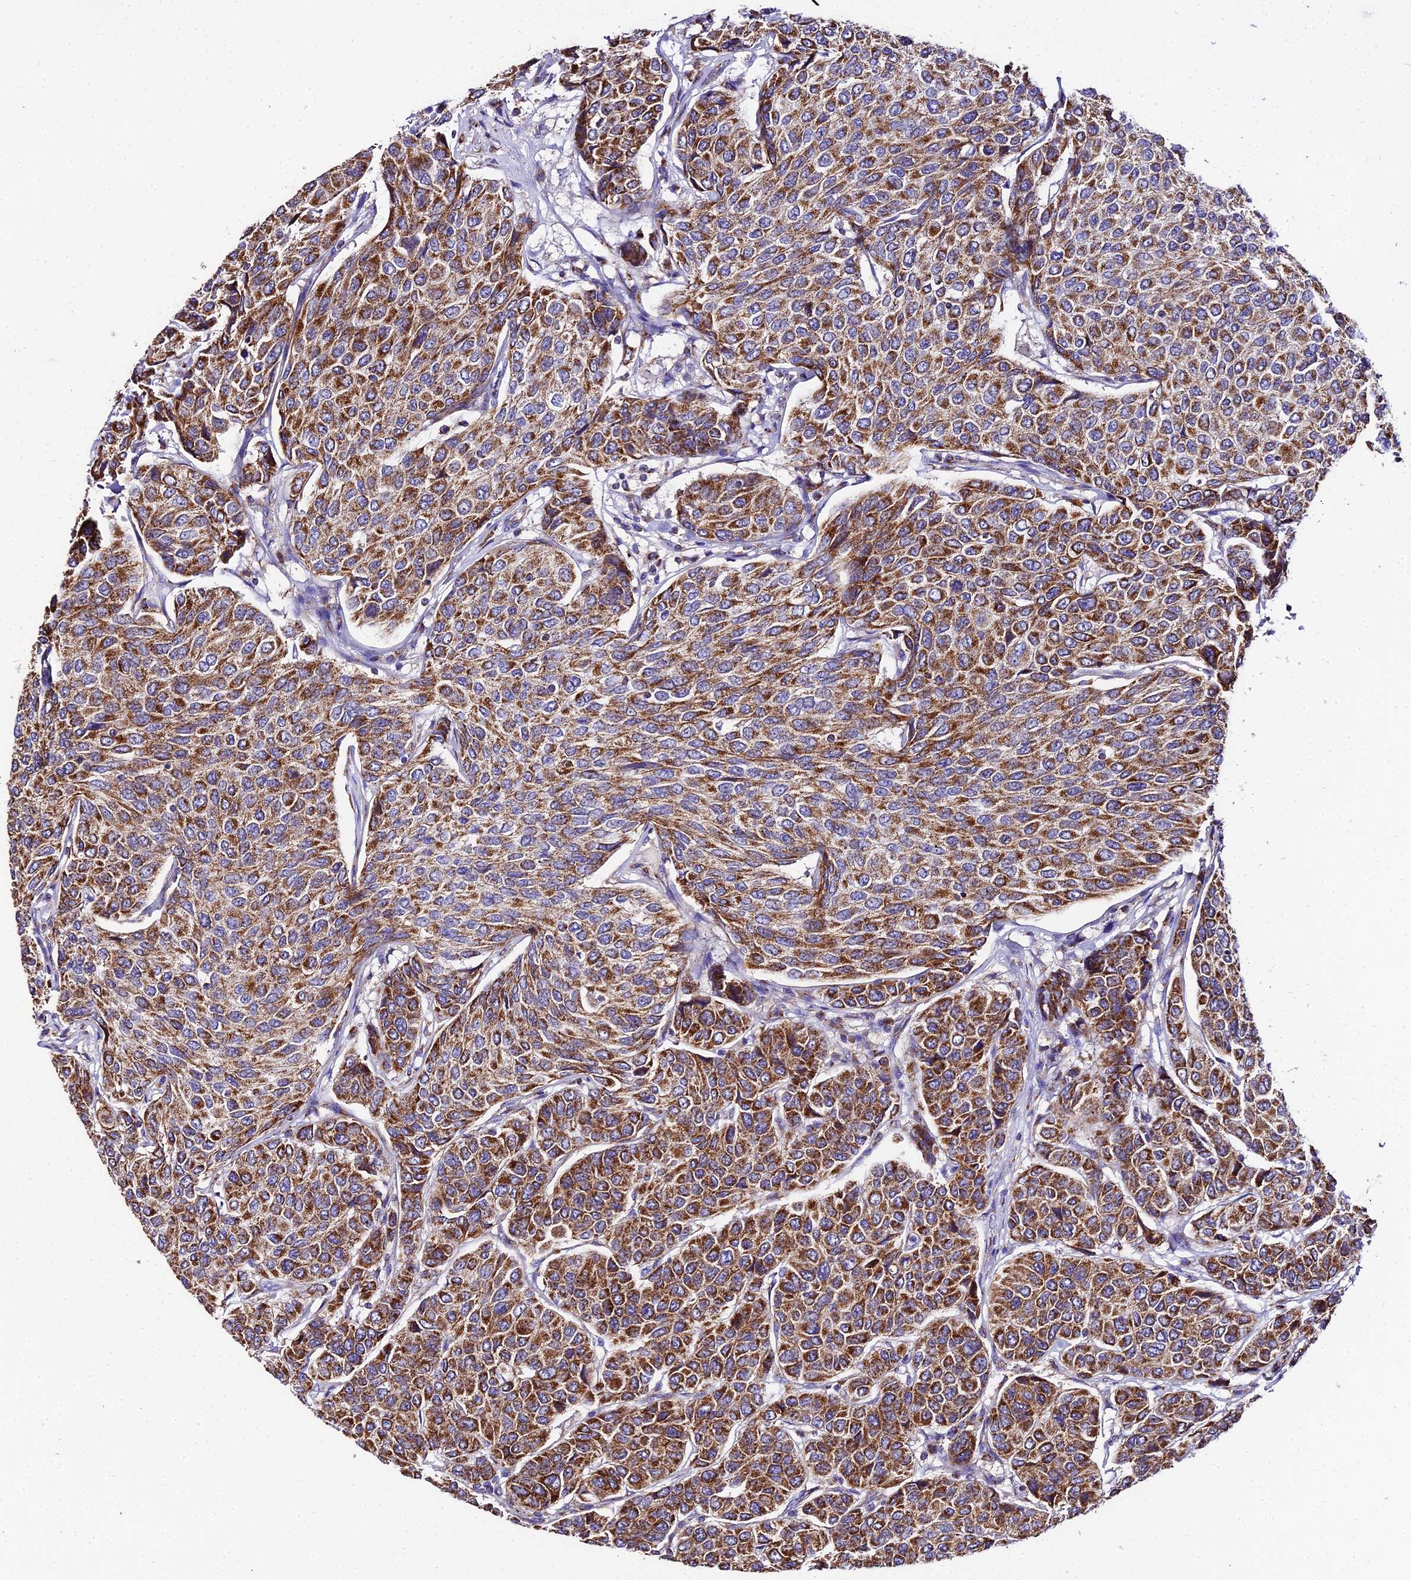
{"staining": {"intensity": "strong", "quantity": ">75%", "location": "cytoplasmic/membranous"}, "tissue": "breast cancer", "cell_type": "Tumor cells", "image_type": "cancer", "snomed": [{"axis": "morphology", "description": "Duct carcinoma"}, {"axis": "topography", "description": "Breast"}], "caption": "The micrograph displays staining of breast cancer, revealing strong cytoplasmic/membranous protein staining (brown color) within tumor cells.", "gene": "OCIAD1", "patient": {"sex": "female", "age": 55}}